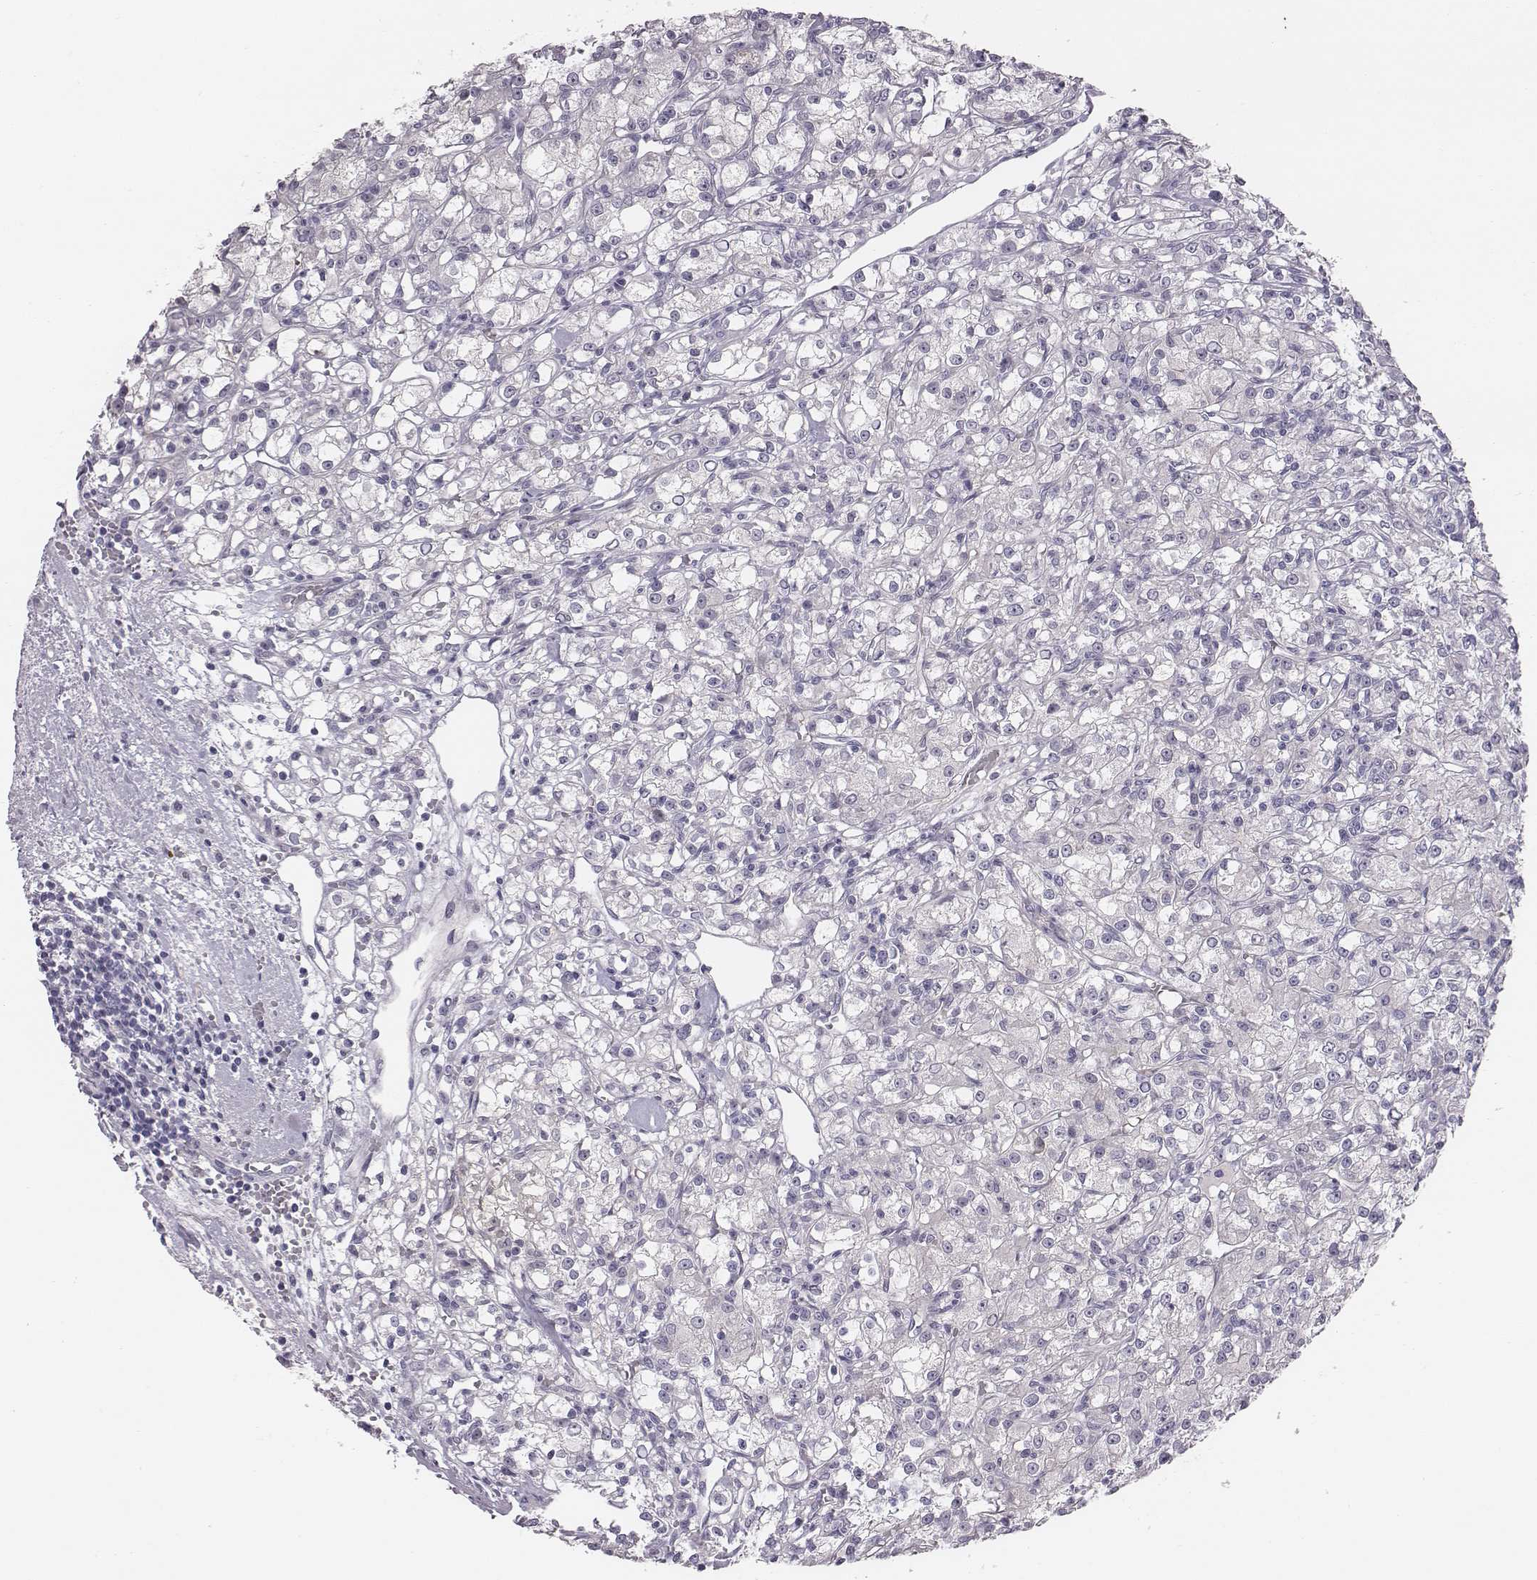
{"staining": {"intensity": "negative", "quantity": "none", "location": "none"}, "tissue": "renal cancer", "cell_type": "Tumor cells", "image_type": "cancer", "snomed": [{"axis": "morphology", "description": "Adenocarcinoma, NOS"}, {"axis": "topography", "description": "Kidney"}], "caption": "Tumor cells show no significant protein expression in renal cancer (adenocarcinoma).", "gene": "CACNG4", "patient": {"sex": "female", "age": 59}}